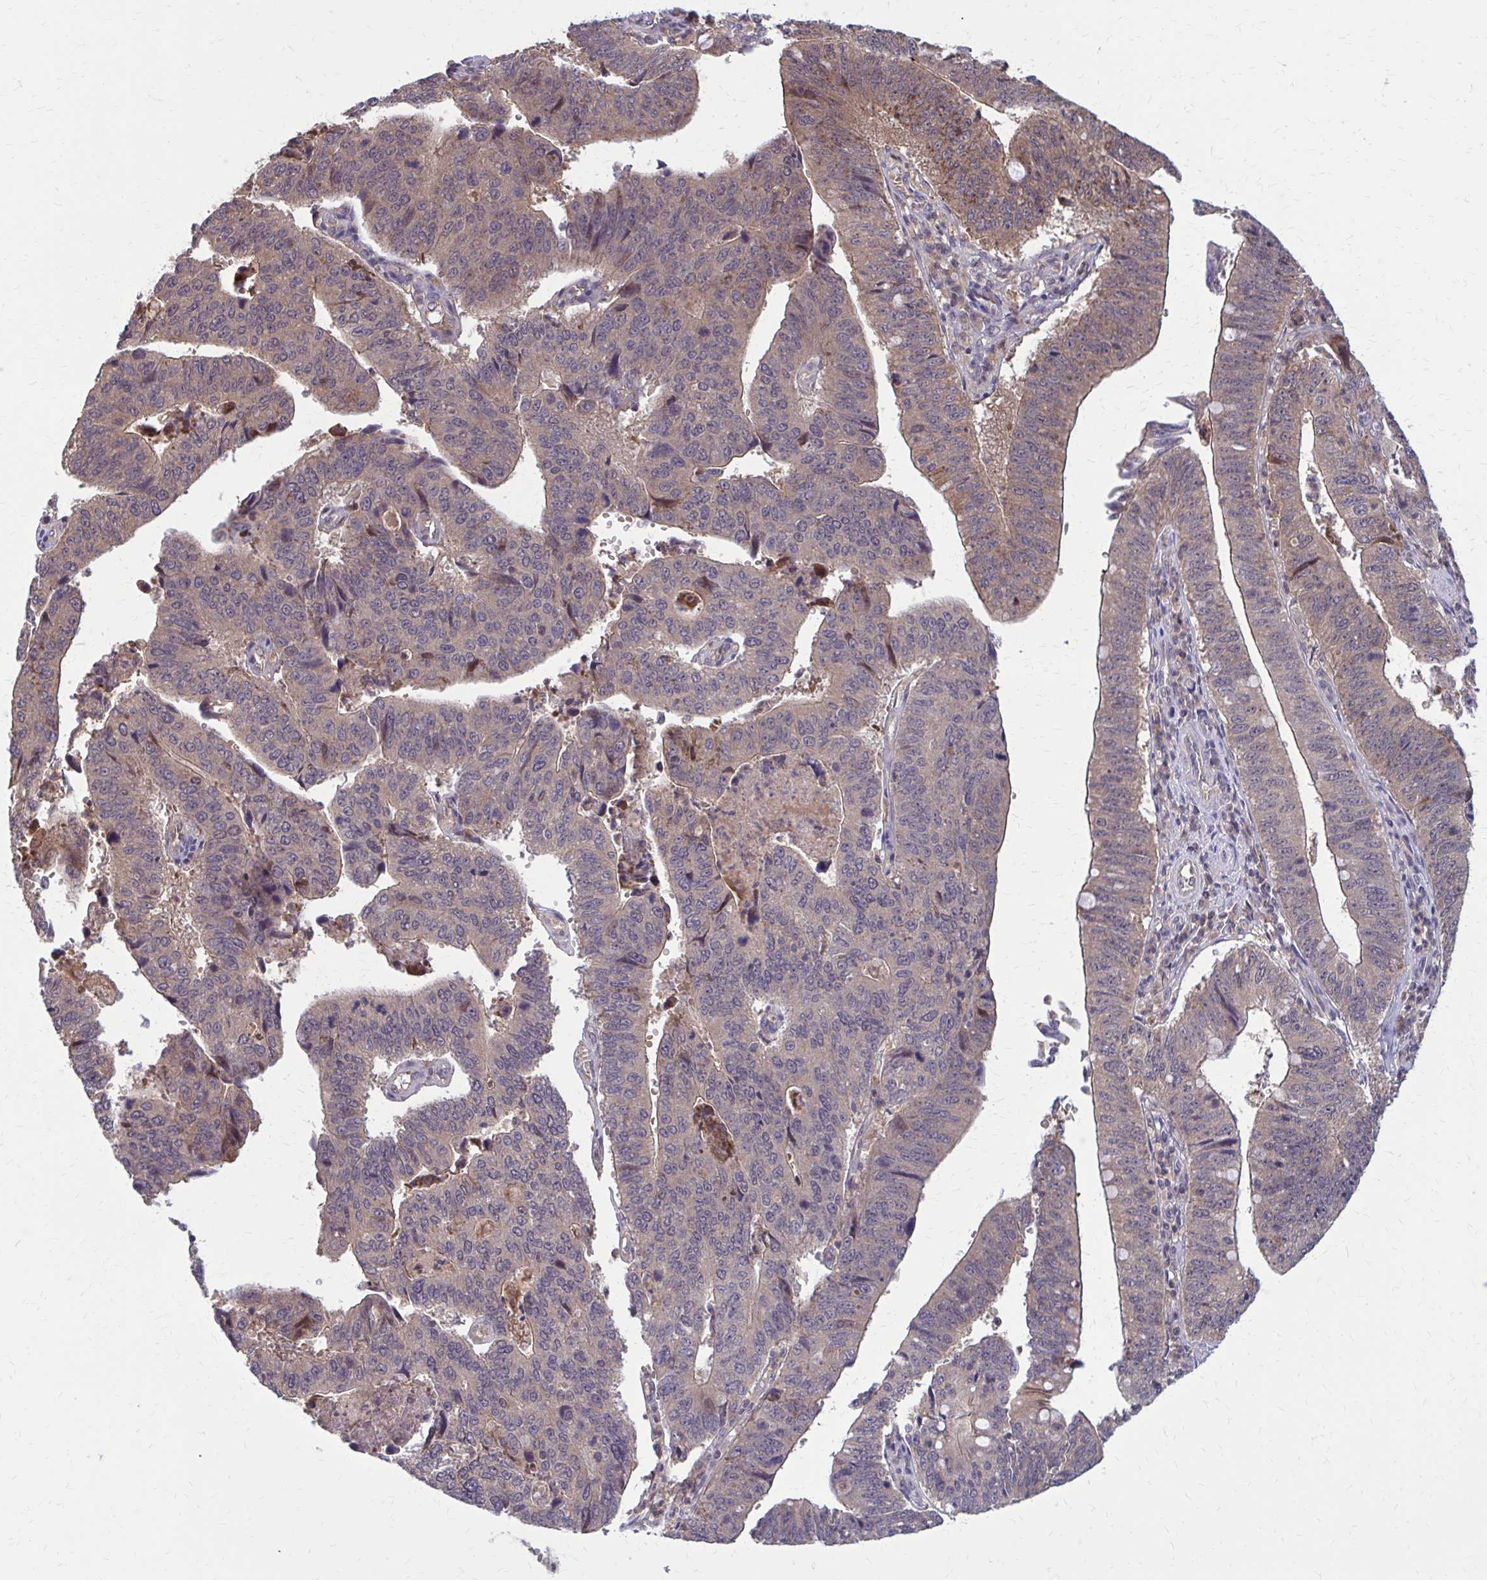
{"staining": {"intensity": "weak", "quantity": "25%-75%", "location": "cytoplasmic/membranous"}, "tissue": "stomach cancer", "cell_type": "Tumor cells", "image_type": "cancer", "snomed": [{"axis": "morphology", "description": "Adenocarcinoma, NOS"}, {"axis": "topography", "description": "Stomach"}], "caption": "Immunohistochemical staining of stomach cancer exhibits weak cytoplasmic/membranous protein staining in approximately 25%-75% of tumor cells.", "gene": "DBI", "patient": {"sex": "male", "age": 59}}